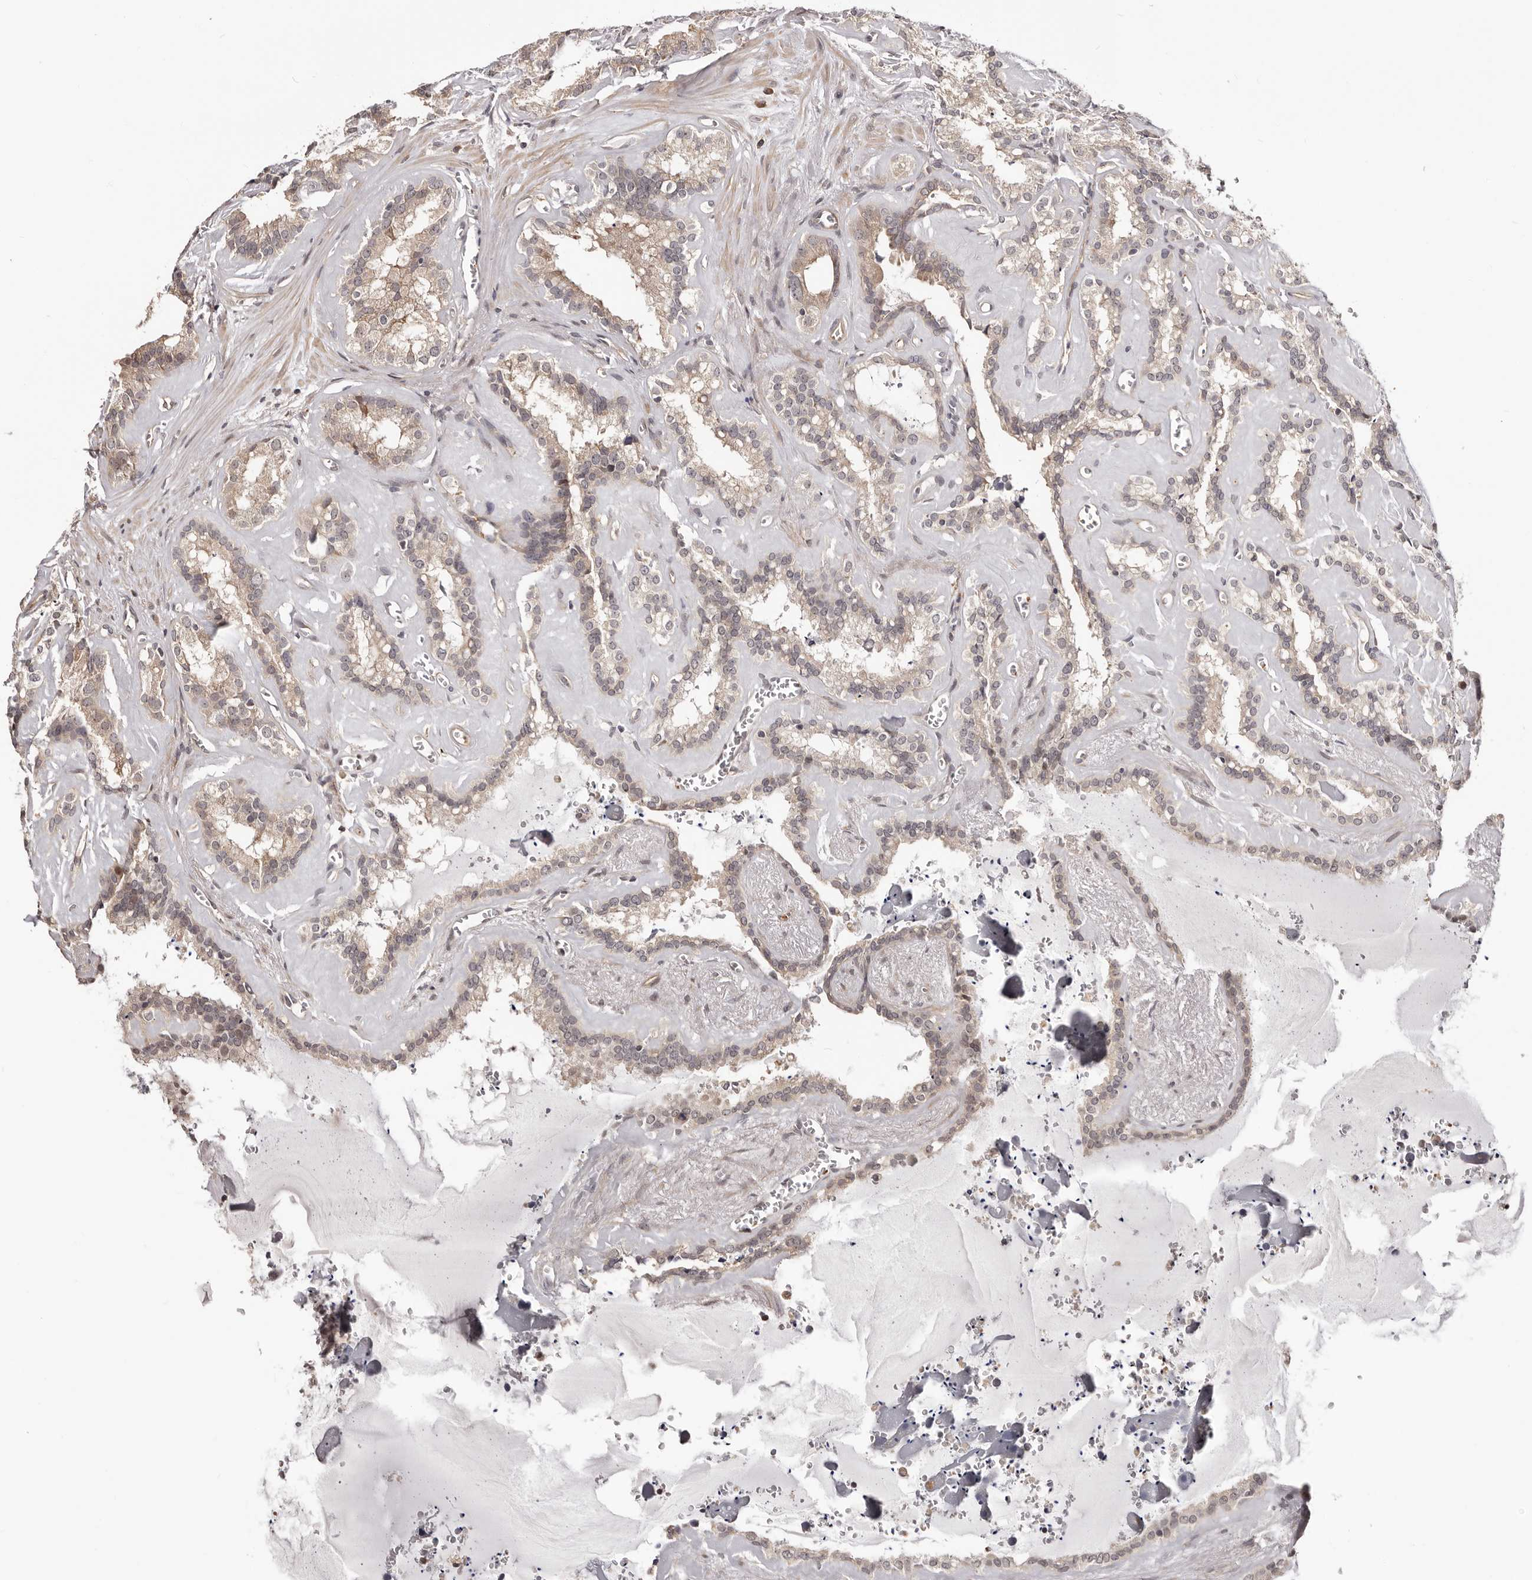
{"staining": {"intensity": "weak", "quantity": "25%-75%", "location": "cytoplasmic/membranous"}, "tissue": "seminal vesicle", "cell_type": "Glandular cells", "image_type": "normal", "snomed": [{"axis": "morphology", "description": "Normal tissue, NOS"}, {"axis": "topography", "description": "Prostate"}, {"axis": "topography", "description": "Seminal veicle"}], "caption": "Immunohistochemistry (IHC) photomicrograph of normal seminal vesicle: human seminal vesicle stained using IHC exhibits low levels of weak protein expression localized specifically in the cytoplasmic/membranous of glandular cells, appearing as a cytoplasmic/membranous brown color.", "gene": "NOL12", "patient": {"sex": "male", "age": 59}}